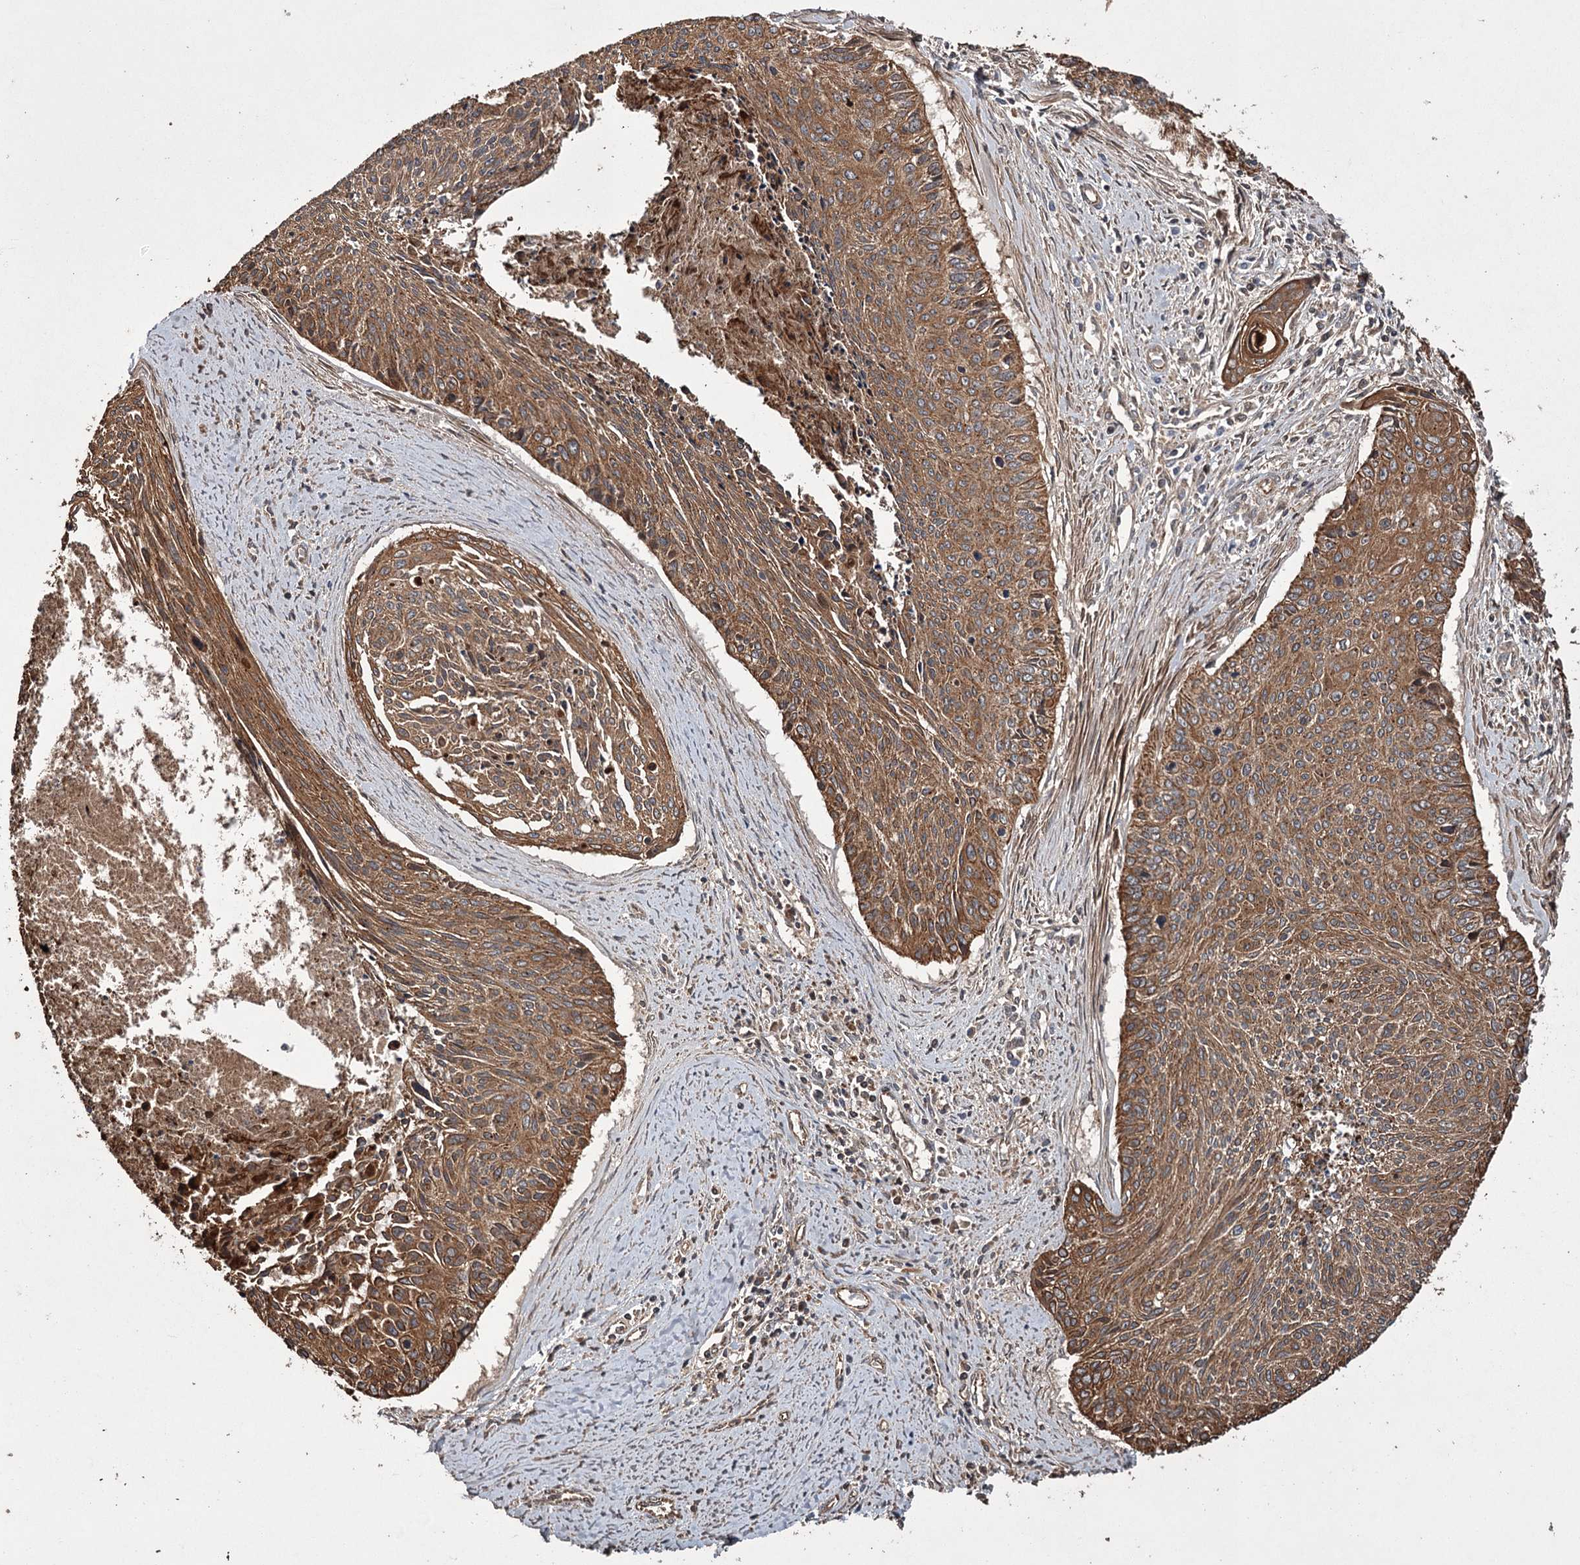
{"staining": {"intensity": "moderate", "quantity": ">75%", "location": "cytoplasmic/membranous"}, "tissue": "cervical cancer", "cell_type": "Tumor cells", "image_type": "cancer", "snomed": [{"axis": "morphology", "description": "Squamous cell carcinoma, NOS"}, {"axis": "topography", "description": "Cervix"}], "caption": "Tumor cells show medium levels of moderate cytoplasmic/membranous expression in approximately >75% of cells in cervical cancer. (DAB IHC with brightfield microscopy, high magnification).", "gene": "RPAP3", "patient": {"sex": "female", "age": 55}}